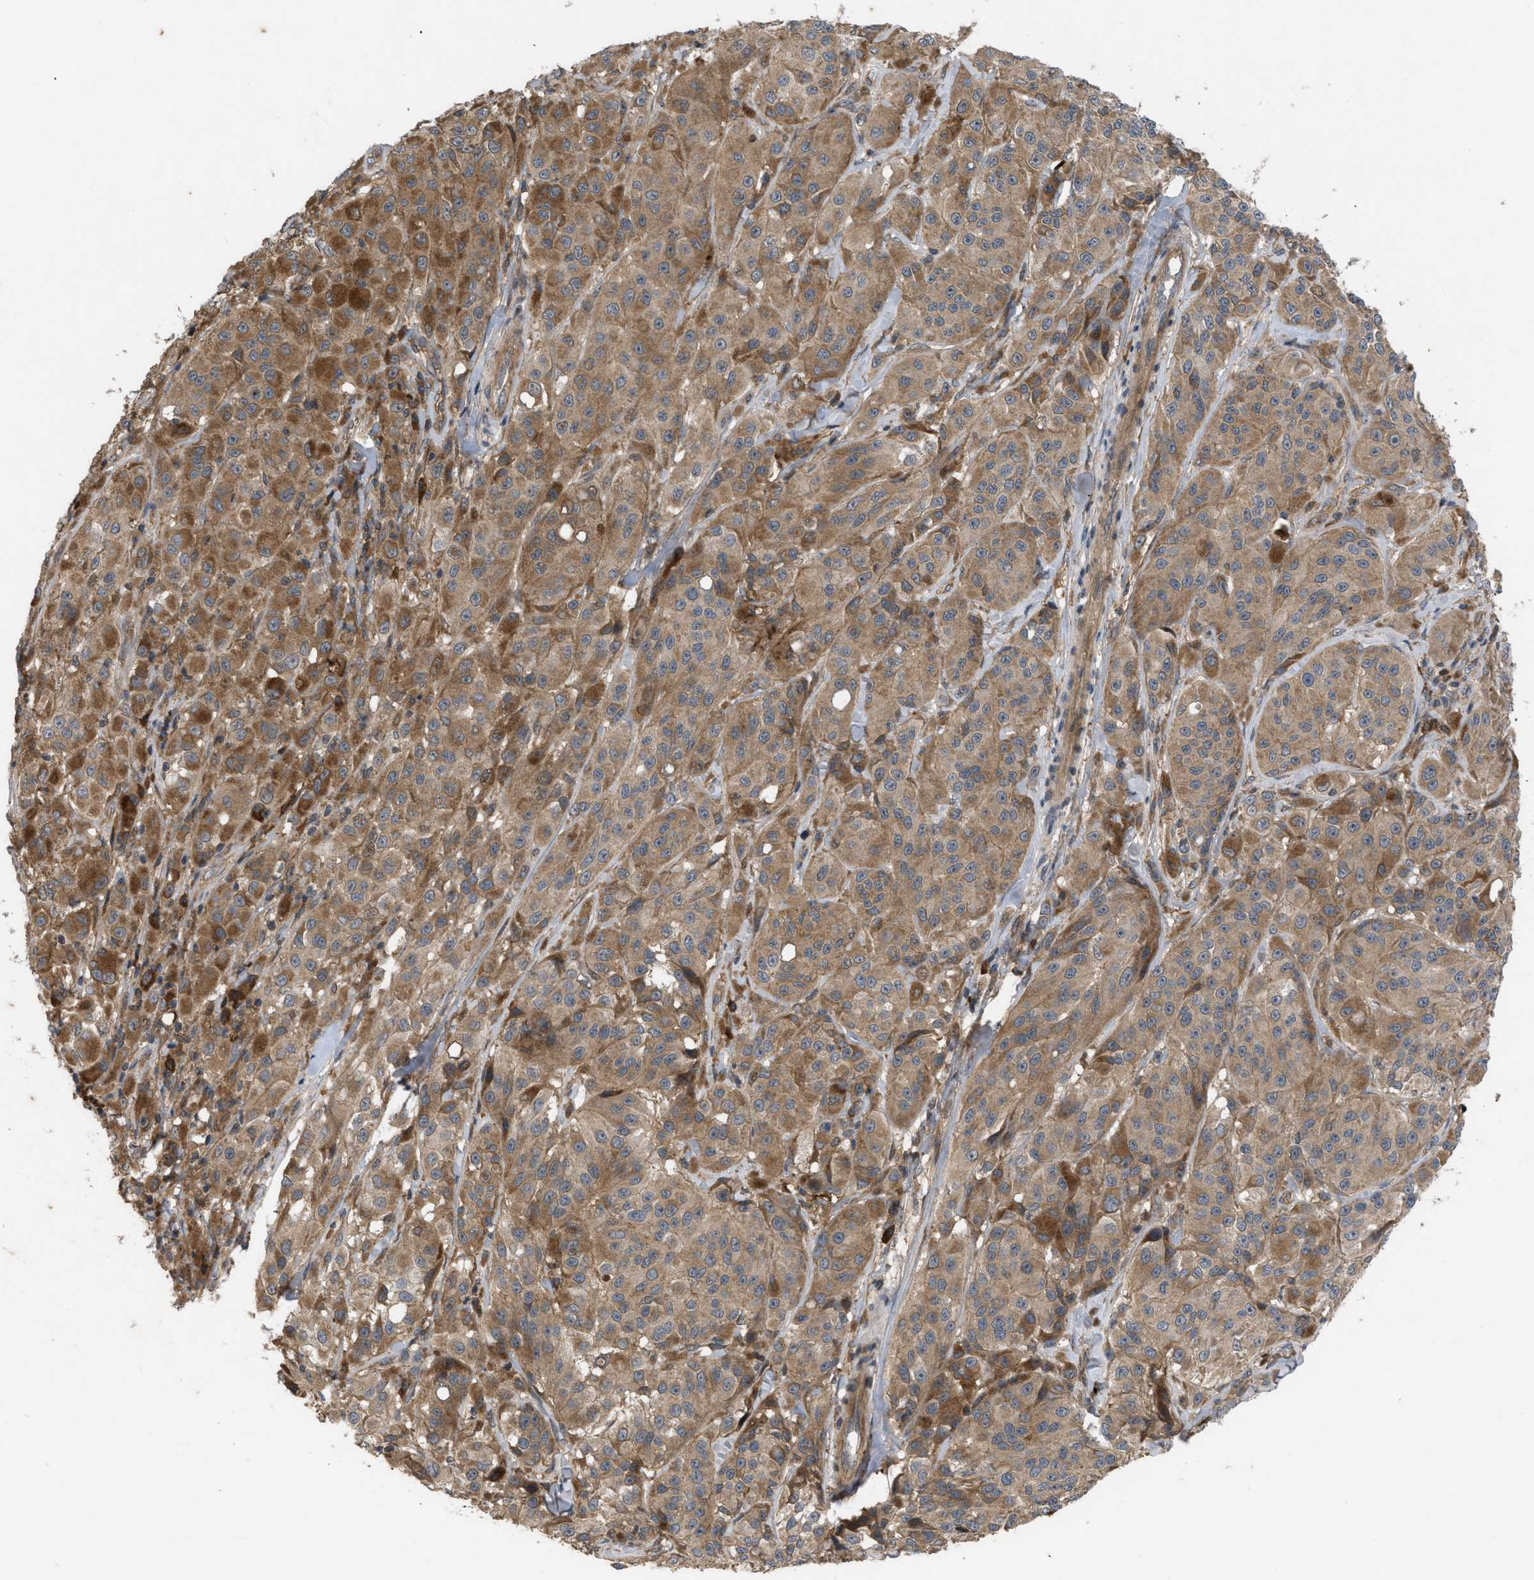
{"staining": {"intensity": "moderate", "quantity": ">75%", "location": "cytoplasmic/membranous"}, "tissue": "melanoma", "cell_type": "Tumor cells", "image_type": "cancer", "snomed": [{"axis": "morphology", "description": "Malignant melanoma, NOS"}, {"axis": "topography", "description": "Skin"}], "caption": "Protein staining of melanoma tissue exhibits moderate cytoplasmic/membranous staining in about >75% of tumor cells. The staining was performed using DAB (3,3'-diaminobenzidine) to visualize the protein expression in brown, while the nuclei were stained in blue with hematoxylin (Magnification: 20x).", "gene": "RAB2A", "patient": {"sex": "male", "age": 84}}